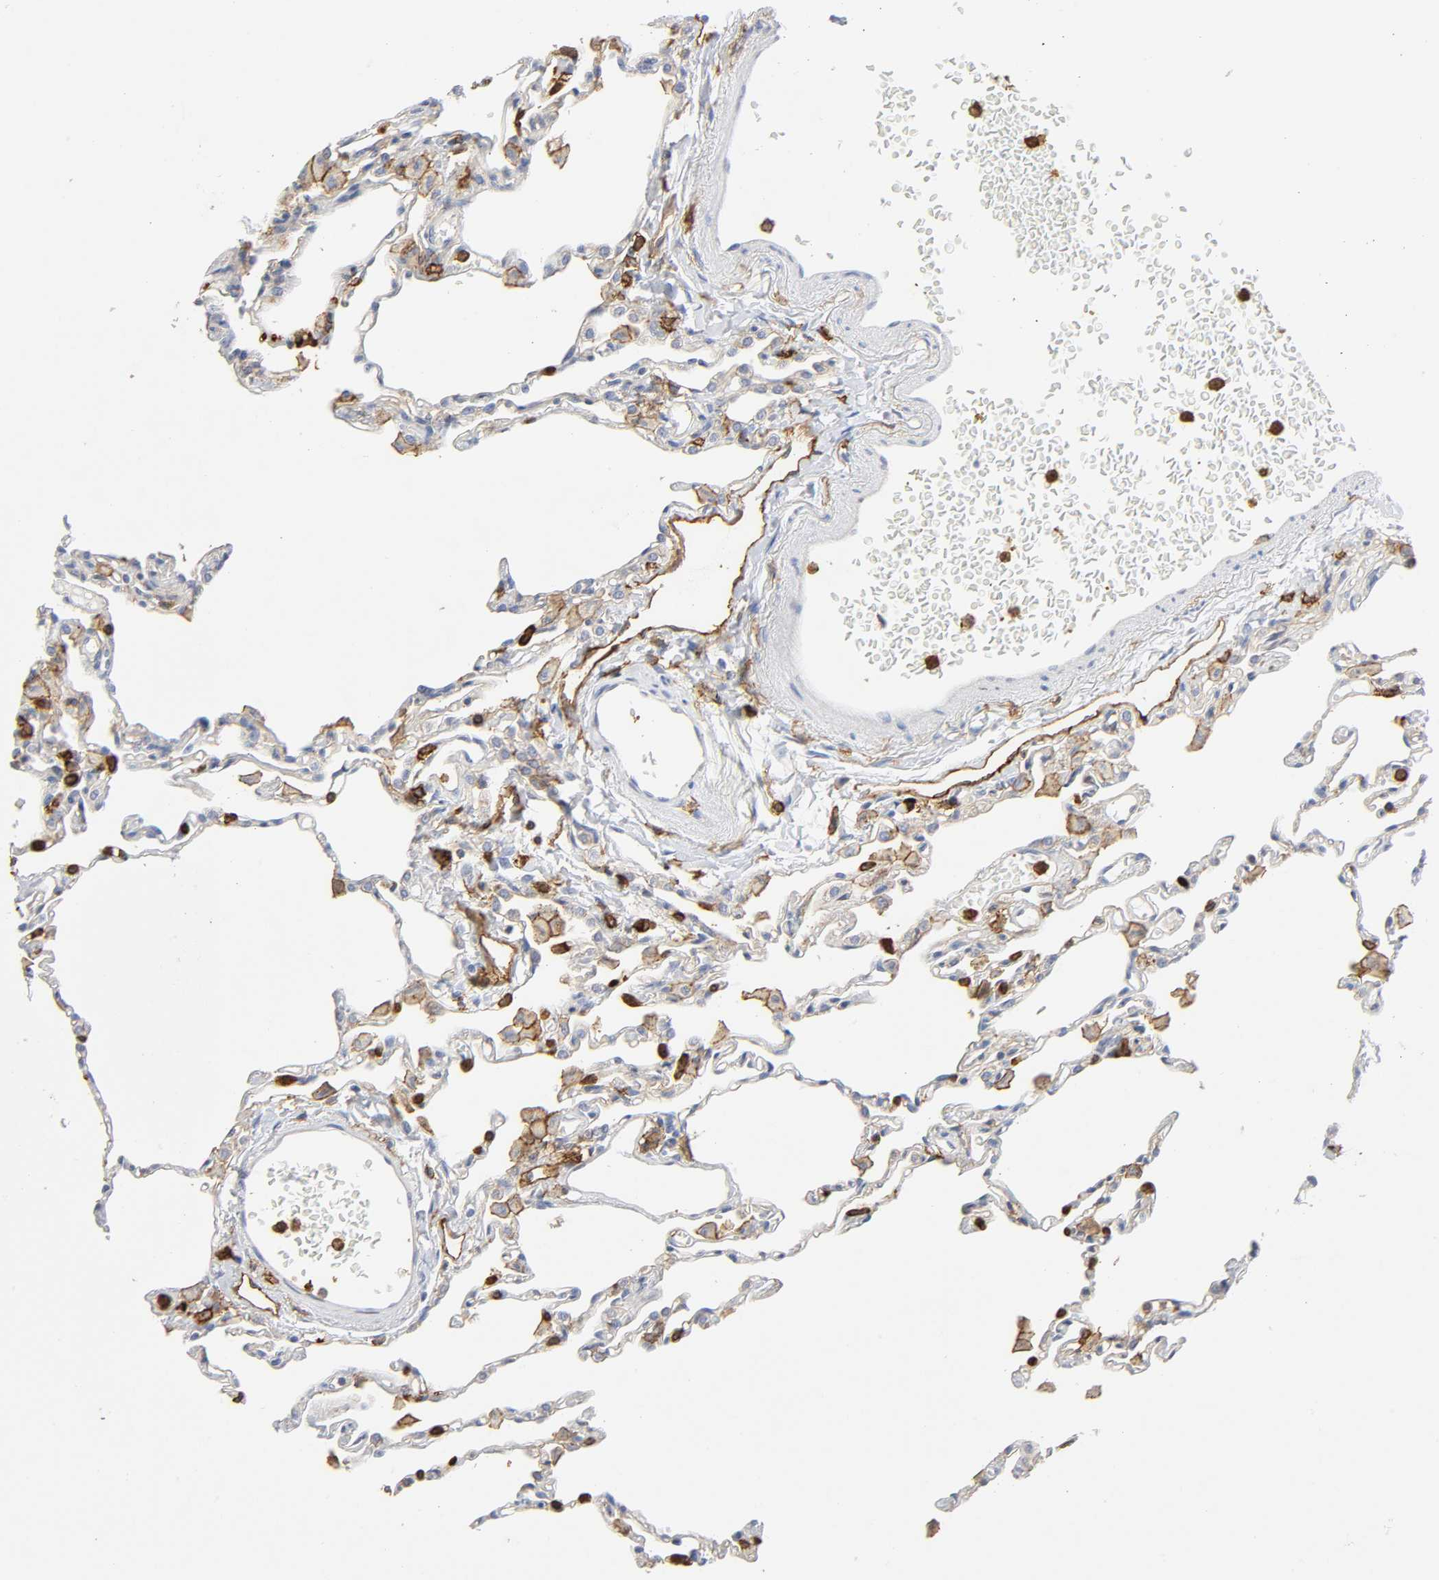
{"staining": {"intensity": "negative", "quantity": "none", "location": "none"}, "tissue": "lung", "cell_type": "Alveolar cells", "image_type": "normal", "snomed": [{"axis": "morphology", "description": "Normal tissue, NOS"}, {"axis": "topography", "description": "Lung"}], "caption": "High power microscopy micrograph of an immunohistochemistry (IHC) image of unremarkable lung, revealing no significant expression in alveolar cells.", "gene": "LYN", "patient": {"sex": "female", "age": 49}}